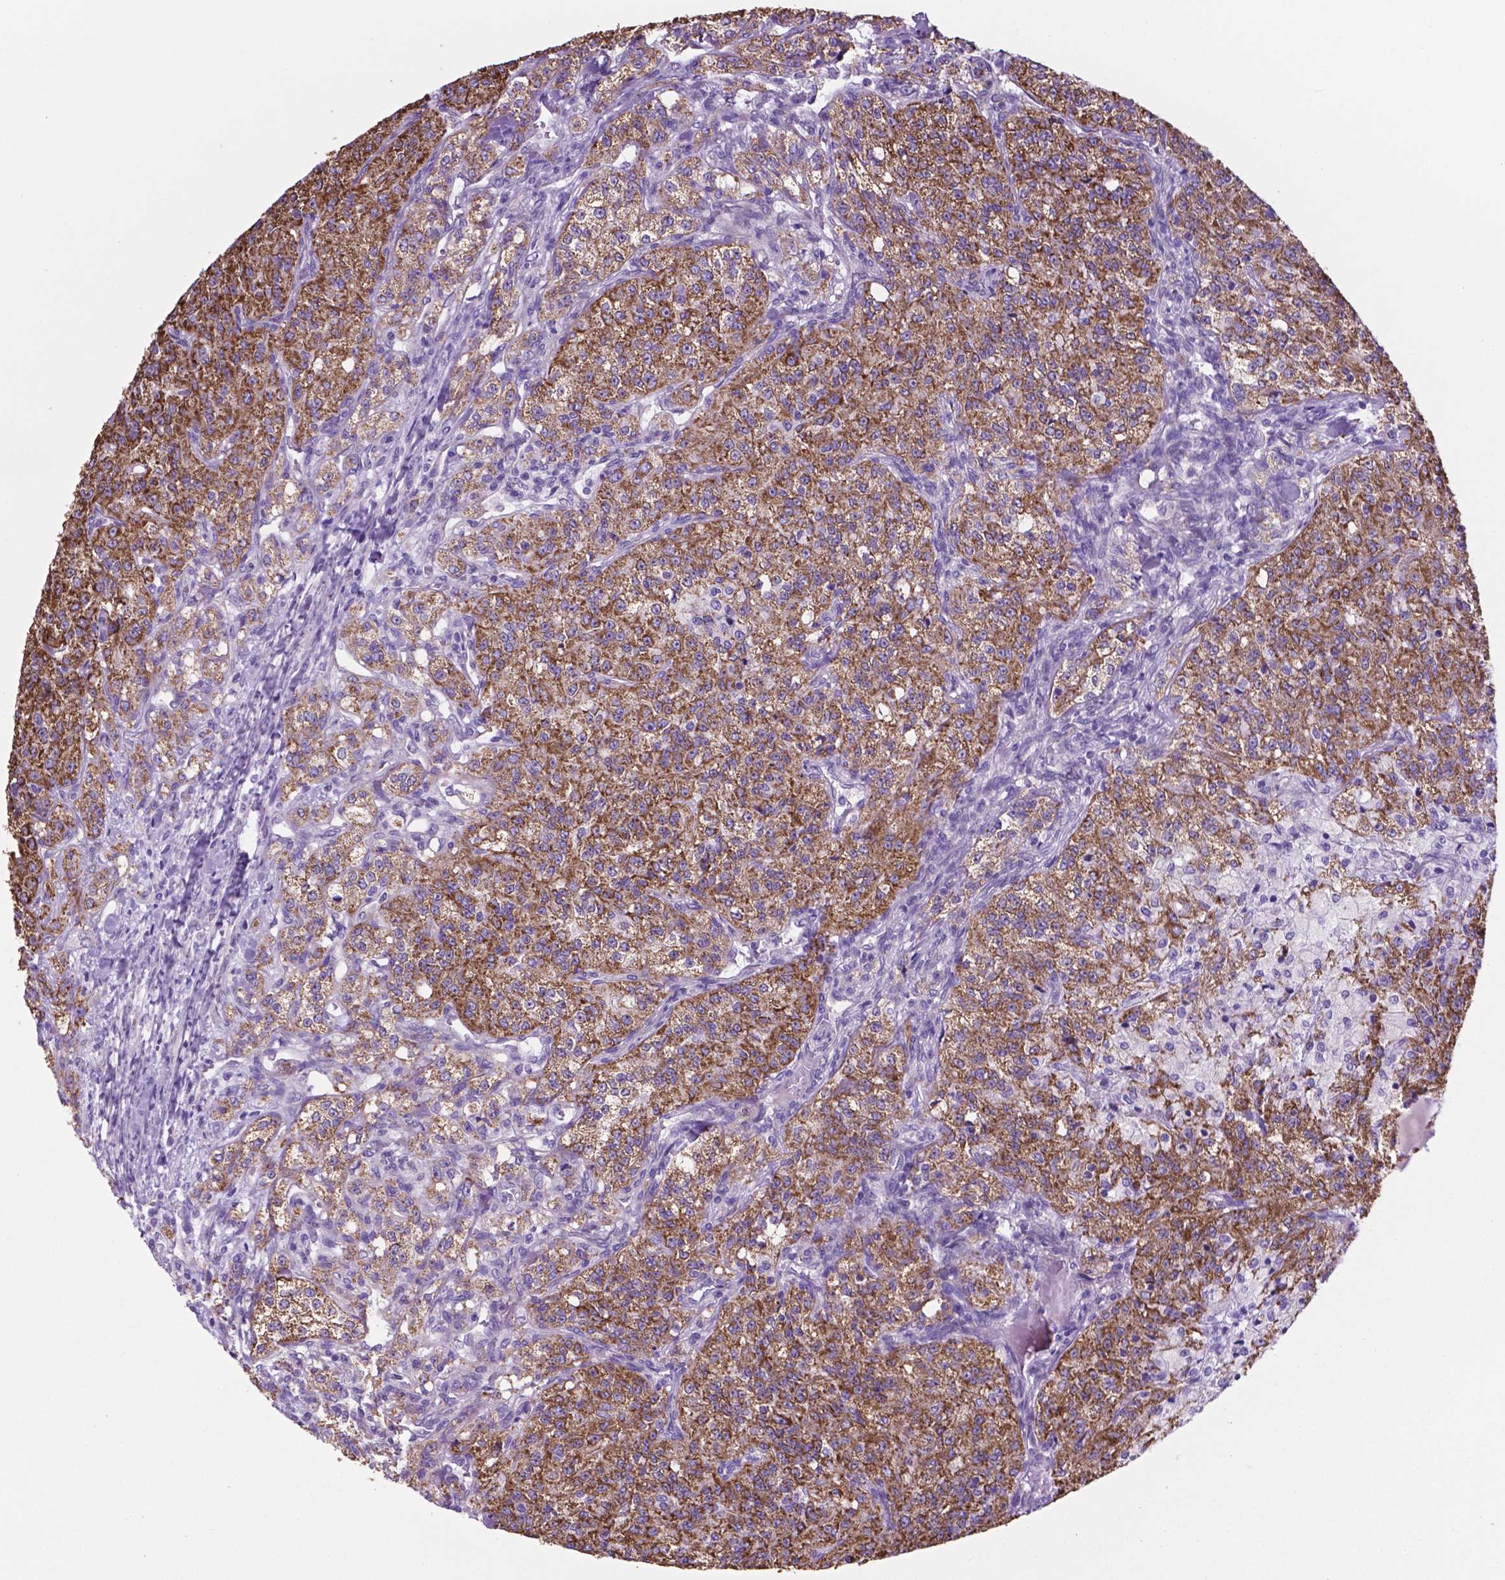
{"staining": {"intensity": "moderate", "quantity": ">75%", "location": "cytoplasmic/membranous"}, "tissue": "renal cancer", "cell_type": "Tumor cells", "image_type": "cancer", "snomed": [{"axis": "morphology", "description": "Adenocarcinoma, NOS"}, {"axis": "topography", "description": "Kidney"}], "caption": "Immunohistochemistry histopathology image of human renal cancer stained for a protein (brown), which exhibits medium levels of moderate cytoplasmic/membranous positivity in approximately >75% of tumor cells.", "gene": "TMEM121B", "patient": {"sex": "female", "age": 63}}